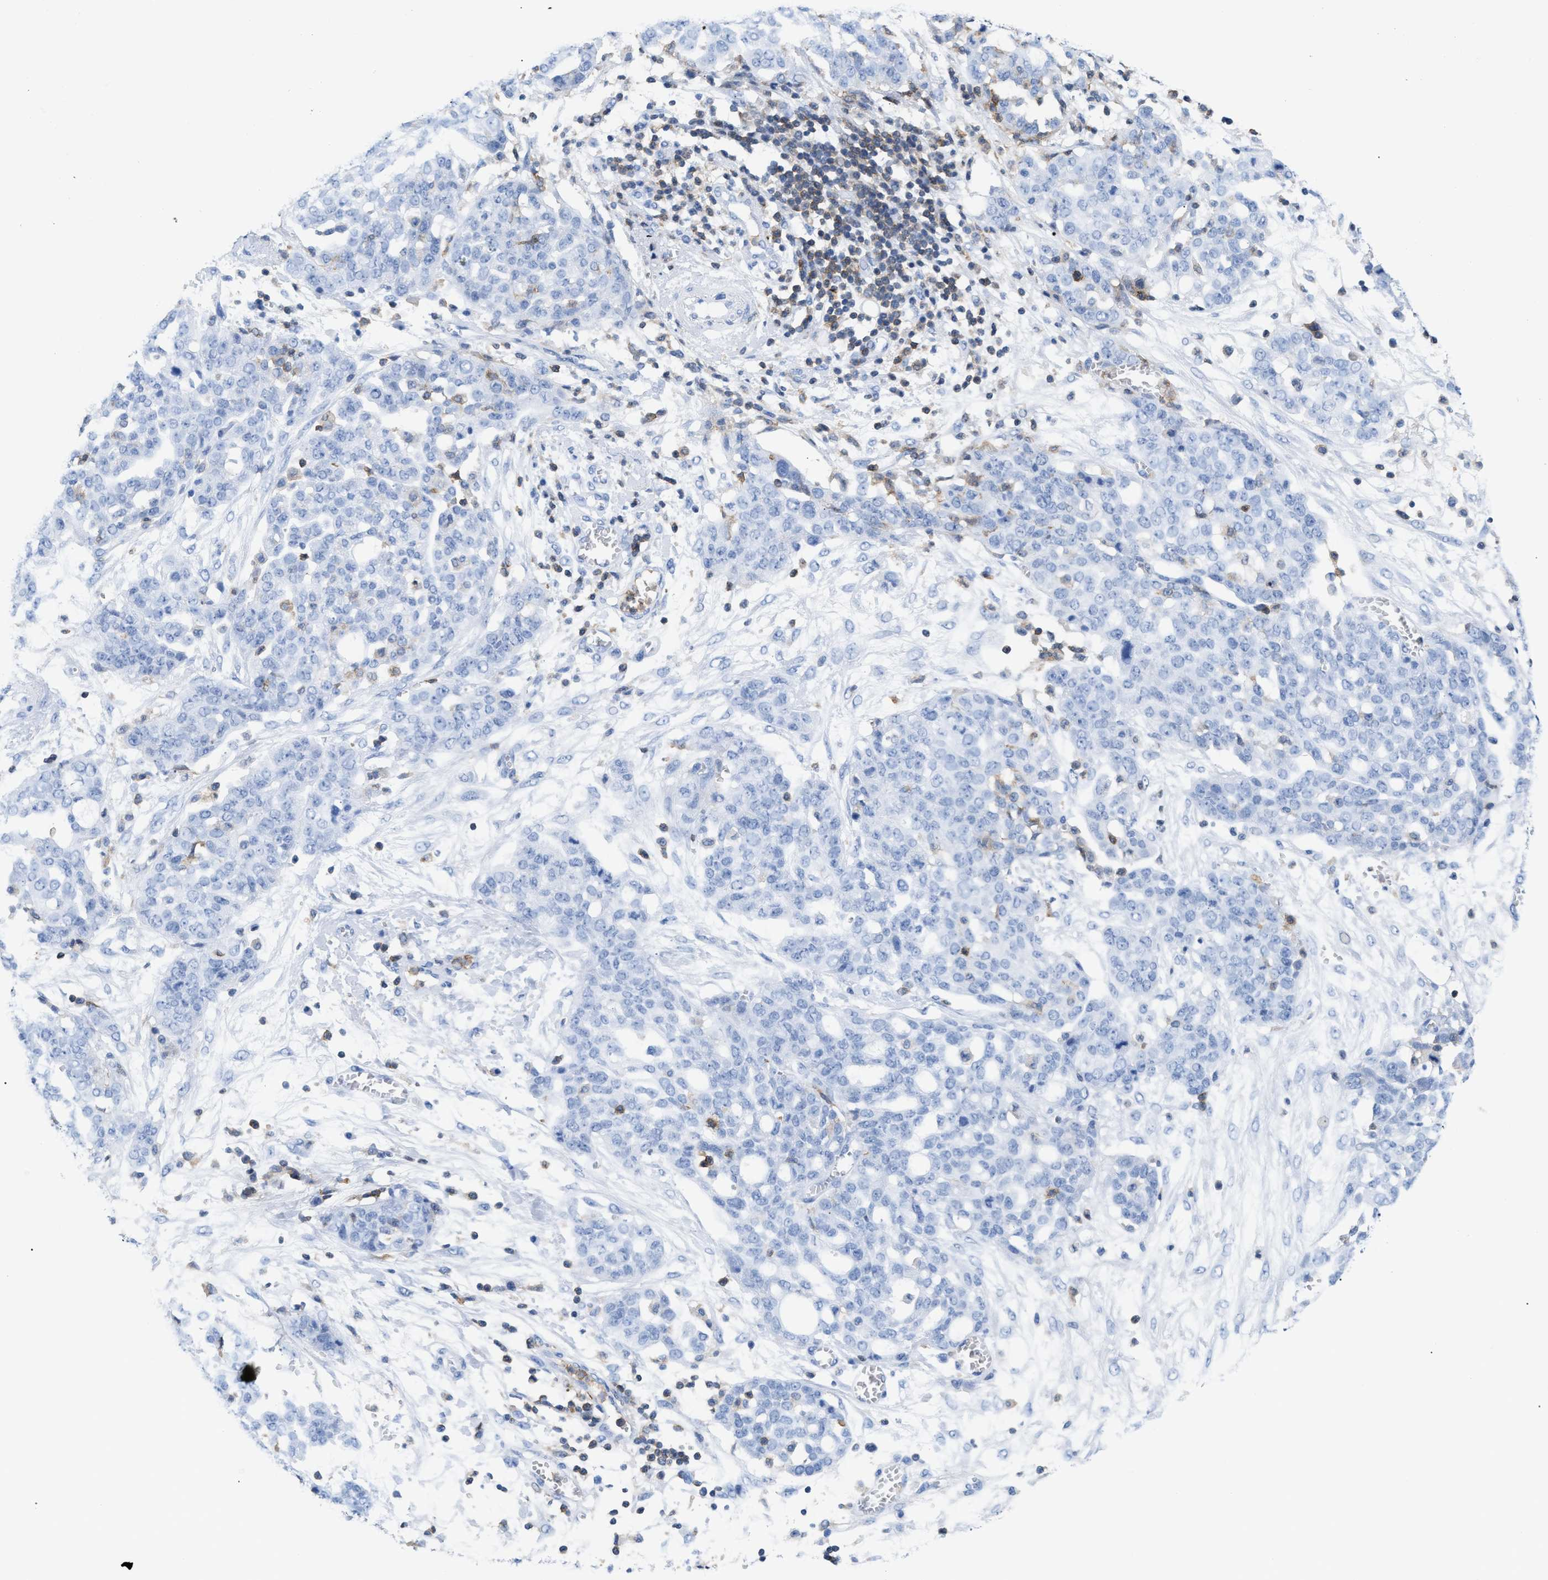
{"staining": {"intensity": "negative", "quantity": "none", "location": "none"}, "tissue": "ovarian cancer", "cell_type": "Tumor cells", "image_type": "cancer", "snomed": [{"axis": "morphology", "description": "Cystadenocarcinoma, serous, NOS"}, {"axis": "topography", "description": "Soft tissue"}, {"axis": "topography", "description": "Ovary"}], "caption": "Ovarian cancer (serous cystadenocarcinoma) was stained to show a protein in brown. There is no significant staining in tumor cells. (Immunohistochemistry (ihc), brightfield microscopy, high magnification).", "gene": "LCP1", "patient": {"sex": "female", "age": 57}}